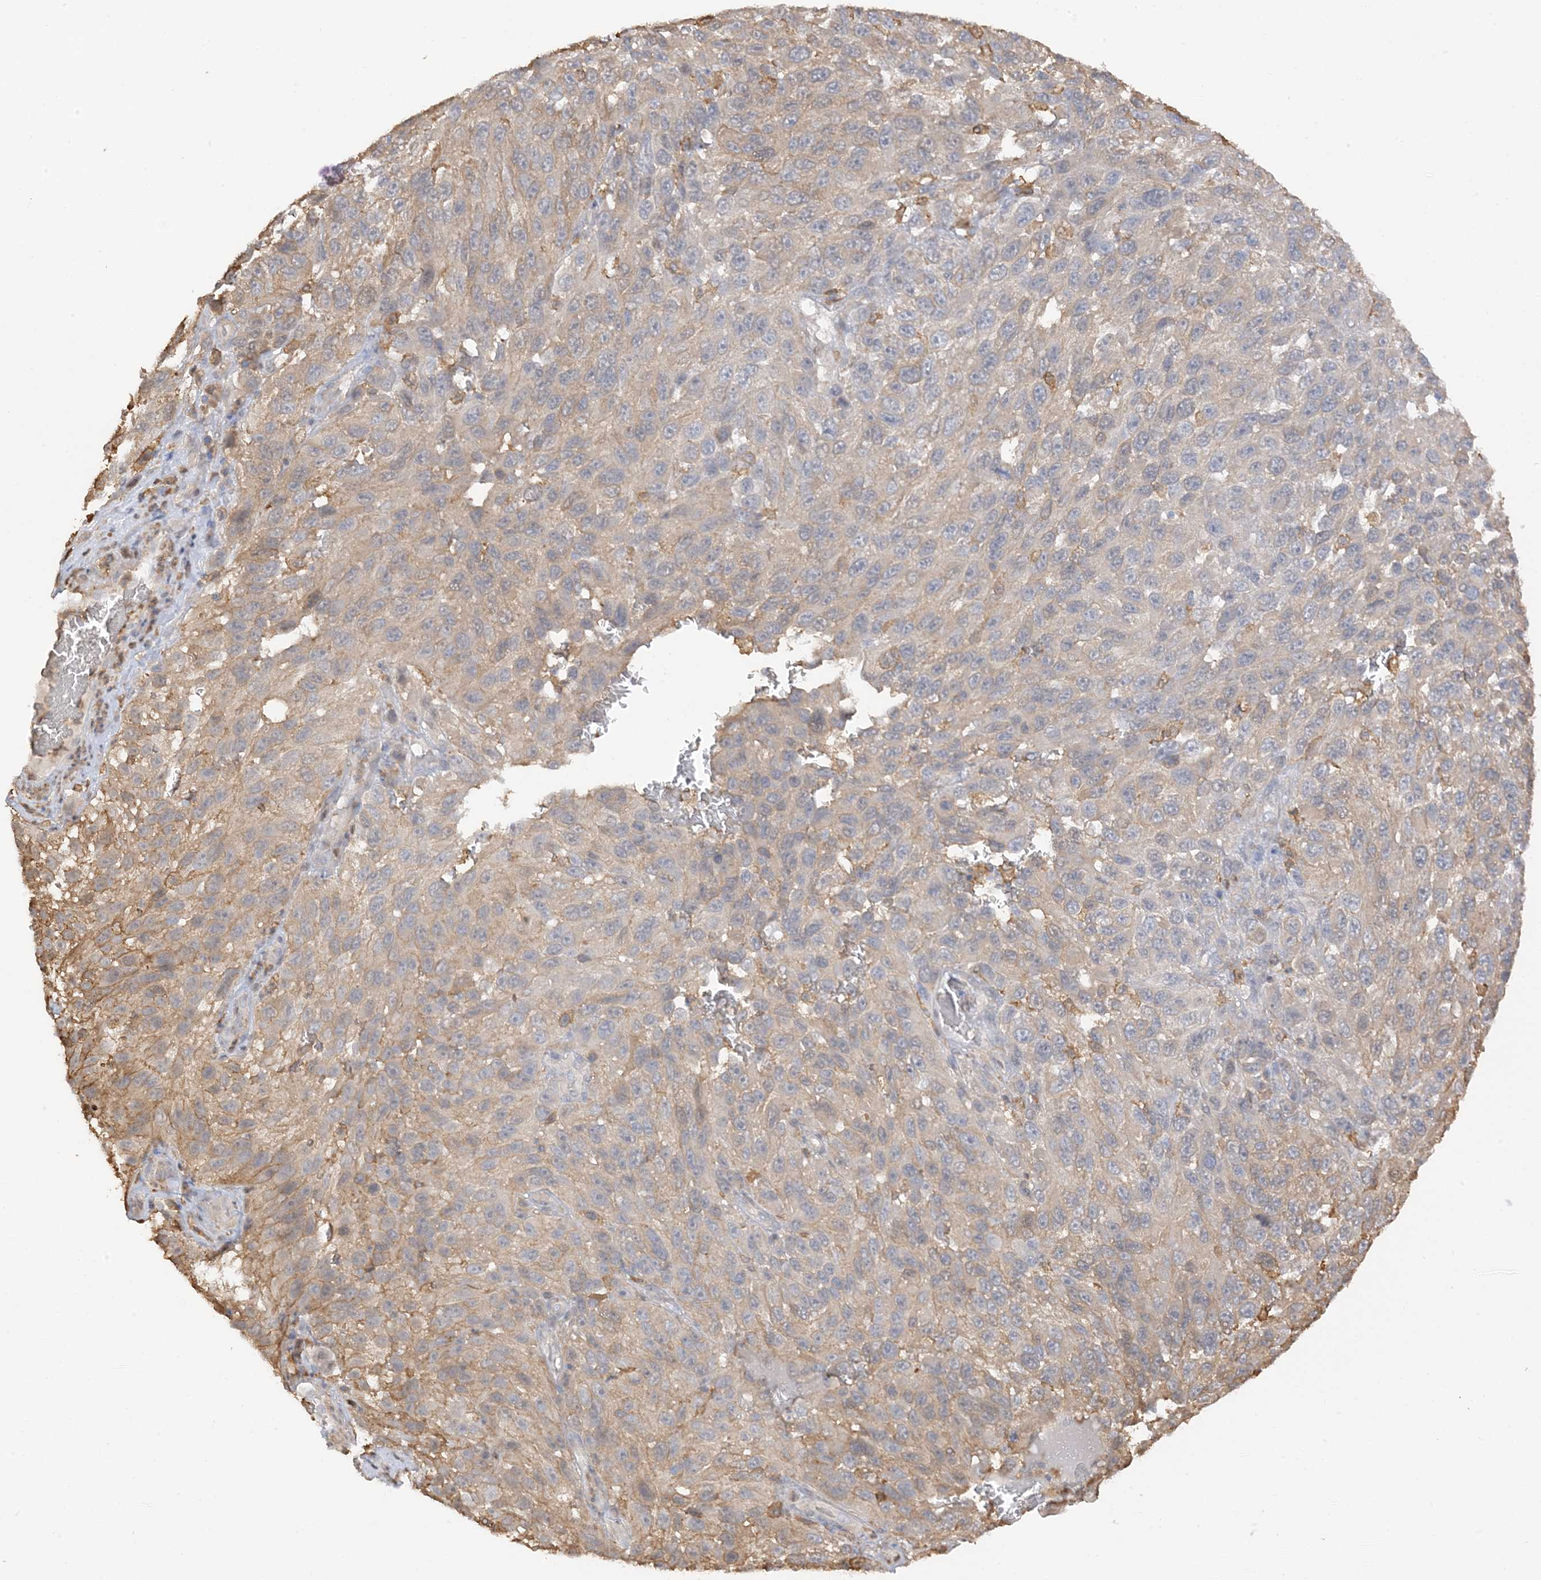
{"staining": {"intensity": "weak", "quantity": "25%-75%", "location": "cytoplasmic/membranous"}, "tissue": "melanoma", "cell_type": "Tumor cells", "image_type": "cancer", "snomed": [{"axis": "morphology", "description": "Malignant melanoma, NOS"}, {"axis": "topography", "description": "Skin"}], "caption": "The histopathology image reveals a brown stain indicating the presence of a protein in the cytoplasmic/membranous of tumor cells in melanoma.", "gene": "PHACTR2", "patient": {"sex": "female", "age": 94}}